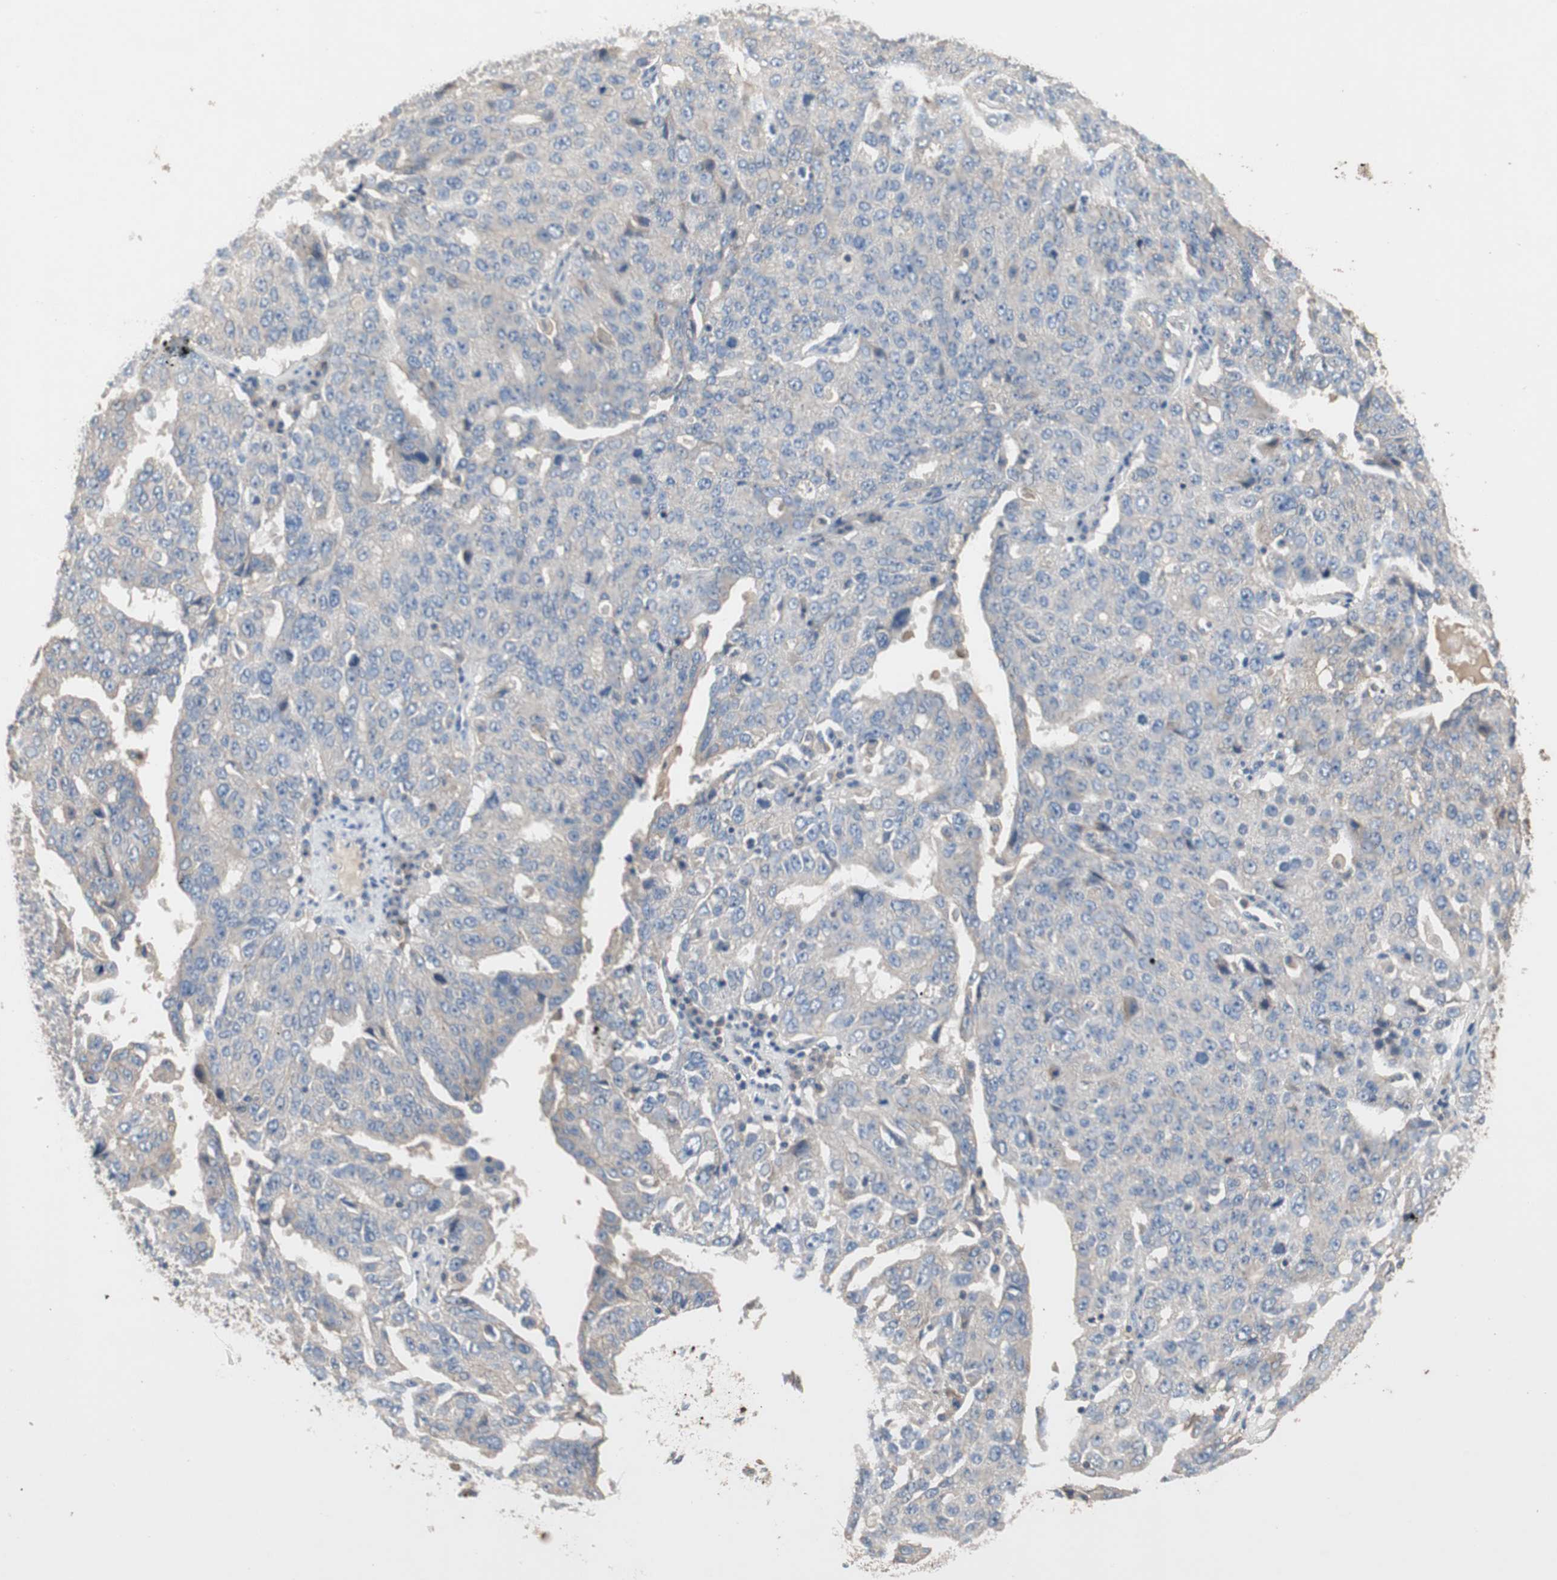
{"staining": {"intensity": "weak", "quantity": "<25%", "location": "cytoplasmic/membranous"}, "tissue": "ovarian cancer", "cell_type": "Tumor cells", "image_type": "cancer", "snomed": [{"axis": "morphology", "description": "Carcinoma, endometroid"}, {"axis": "topography", "description": "Ovary"}], "caption": "The photomicrograph exhibits no staining of tumor cells in ovarian cancer.", "gene": "ADAP1", "patient": {"sex": "female", "age": 62}}